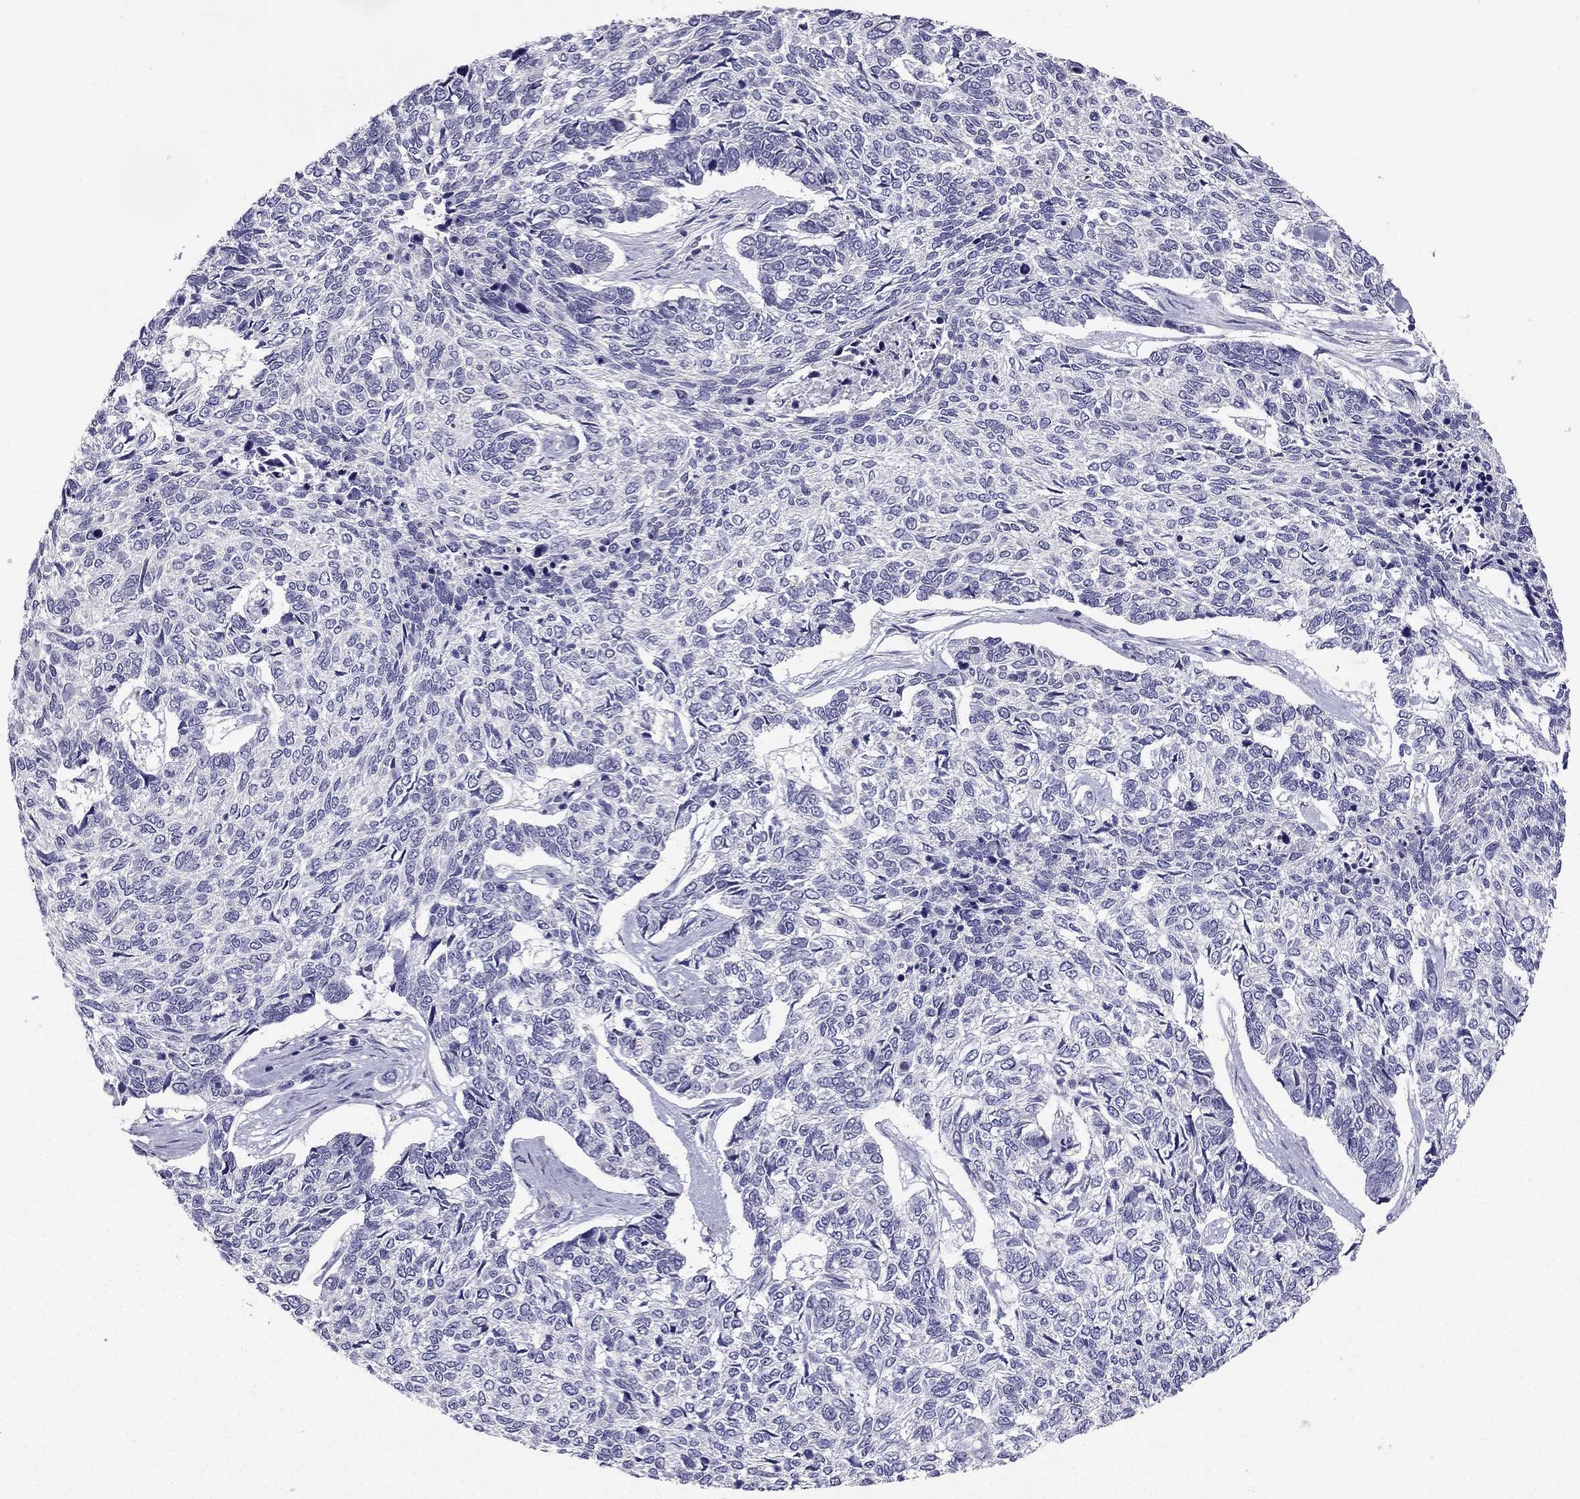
{"staining": {"intensity": "negative", "quantity": "none", "location": "none"}, "tissue": "skin cancer", "cell_type": "Tumor cells", "image_type": "cancer", "snomed": [{"axis": "morphology", "description": "Basal cell carcinoma"}, {"axis": "topography", "description": "Skin"}], "caption": "Skin basal cell carcinoma was stained to show a protein in brown. There is no significant expression in tumor cells. The staining was performed using DAB to visualize the protein expression in brown, while the nuclei were stained in blue with hematoxylin (Magnification: 20x).", "gene": "RSPH14", "patient": {"sex": "female", "age": 65}}